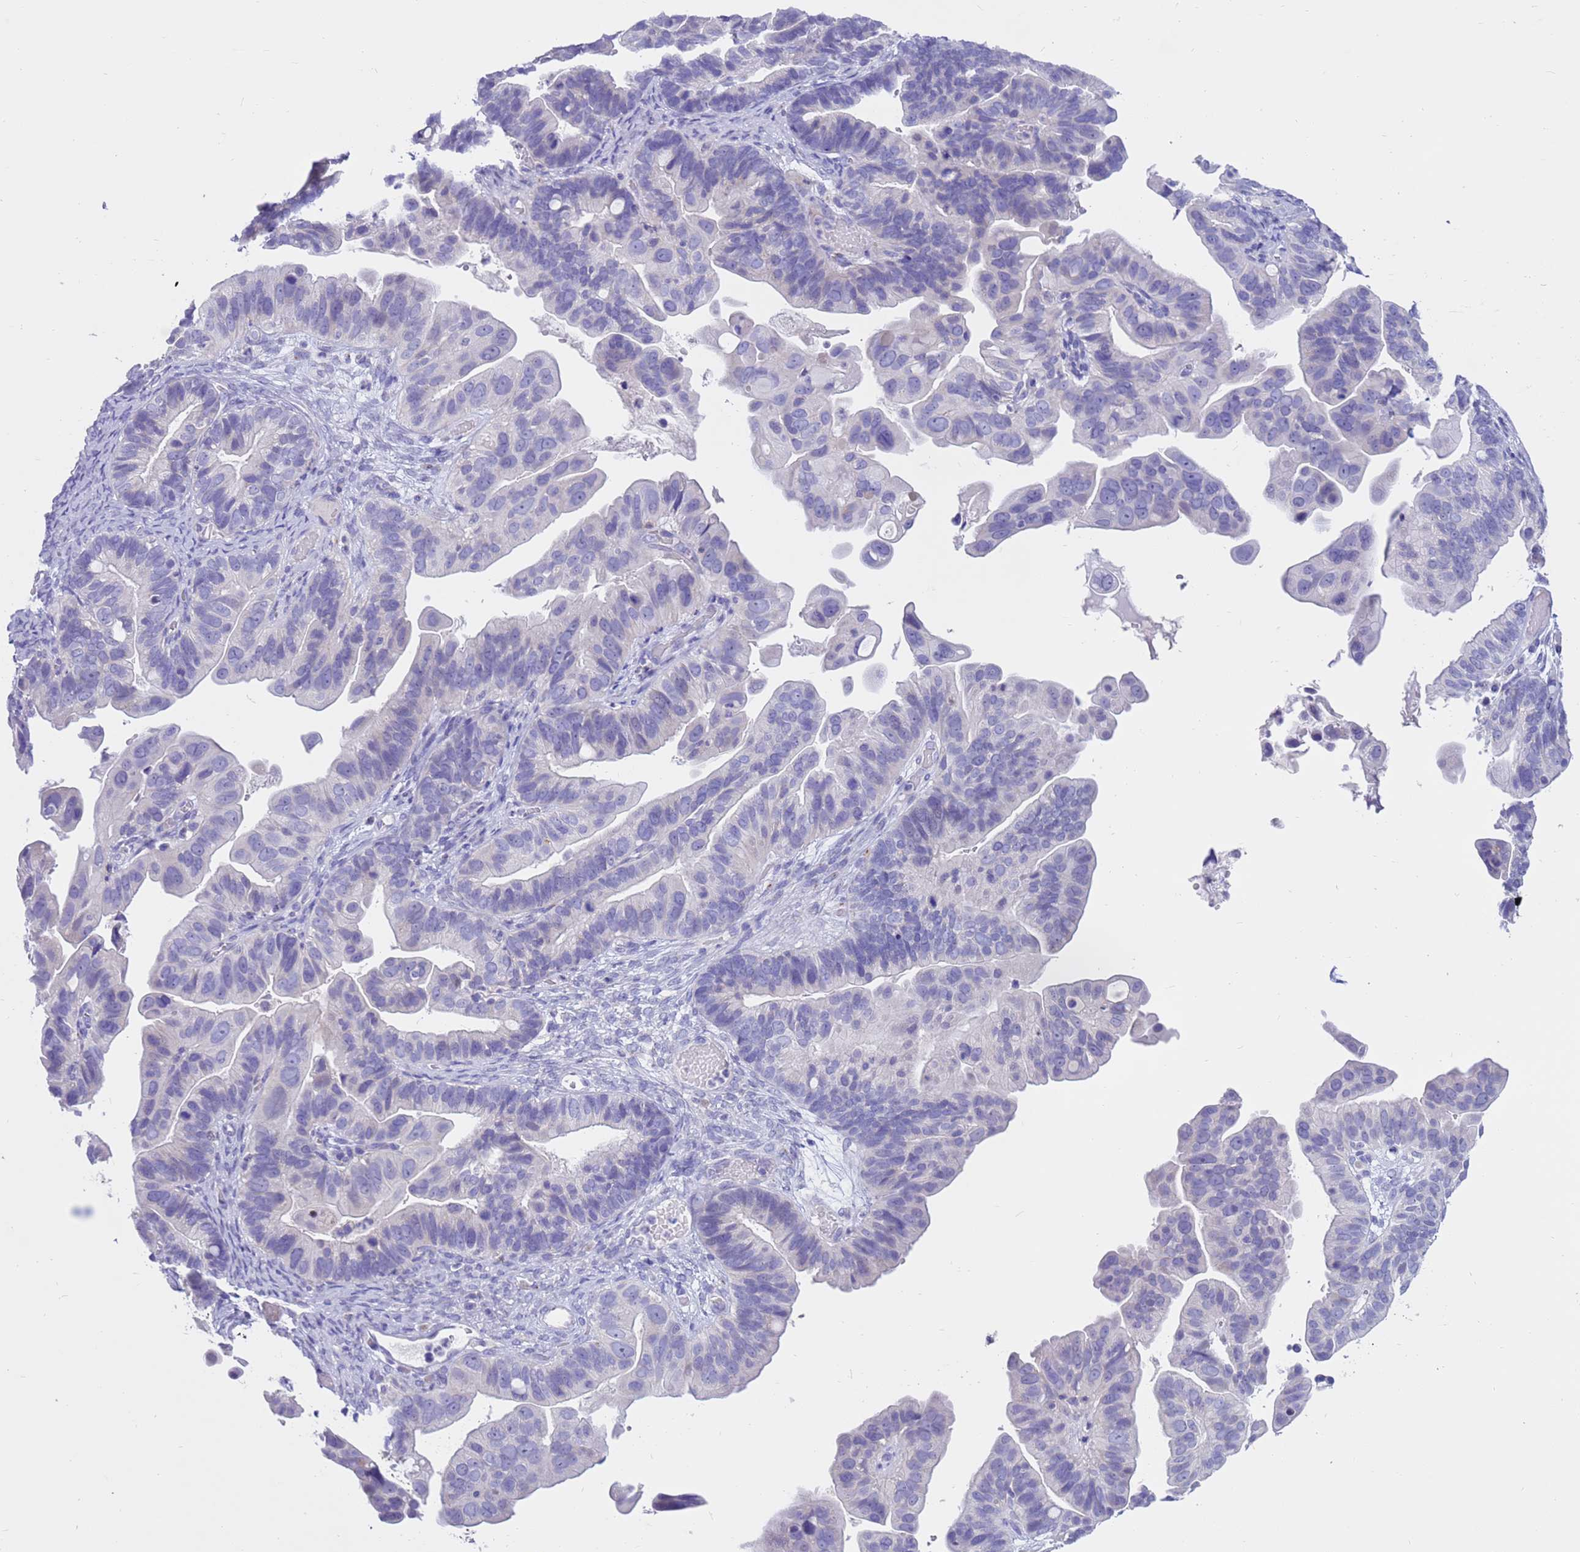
{"staining": {"intensity": "negative", "quantity": "none", "location": "none"}, "tissue": "ovarian cancer", "cell_type": "Tumor cells", "image_type": "cancer", "snomed": [{"axis": "morphology", "description": "Cystadenocarcinoma, serous, NOS"}, {"axis": "topography", "description": "Ovary"}], "caption": "Tumor cells show no significant expression in serous cystadenocarcinoma (ovarian).", "gene": "PDE10A", "patient": {"sex": "female", "age": 56}}